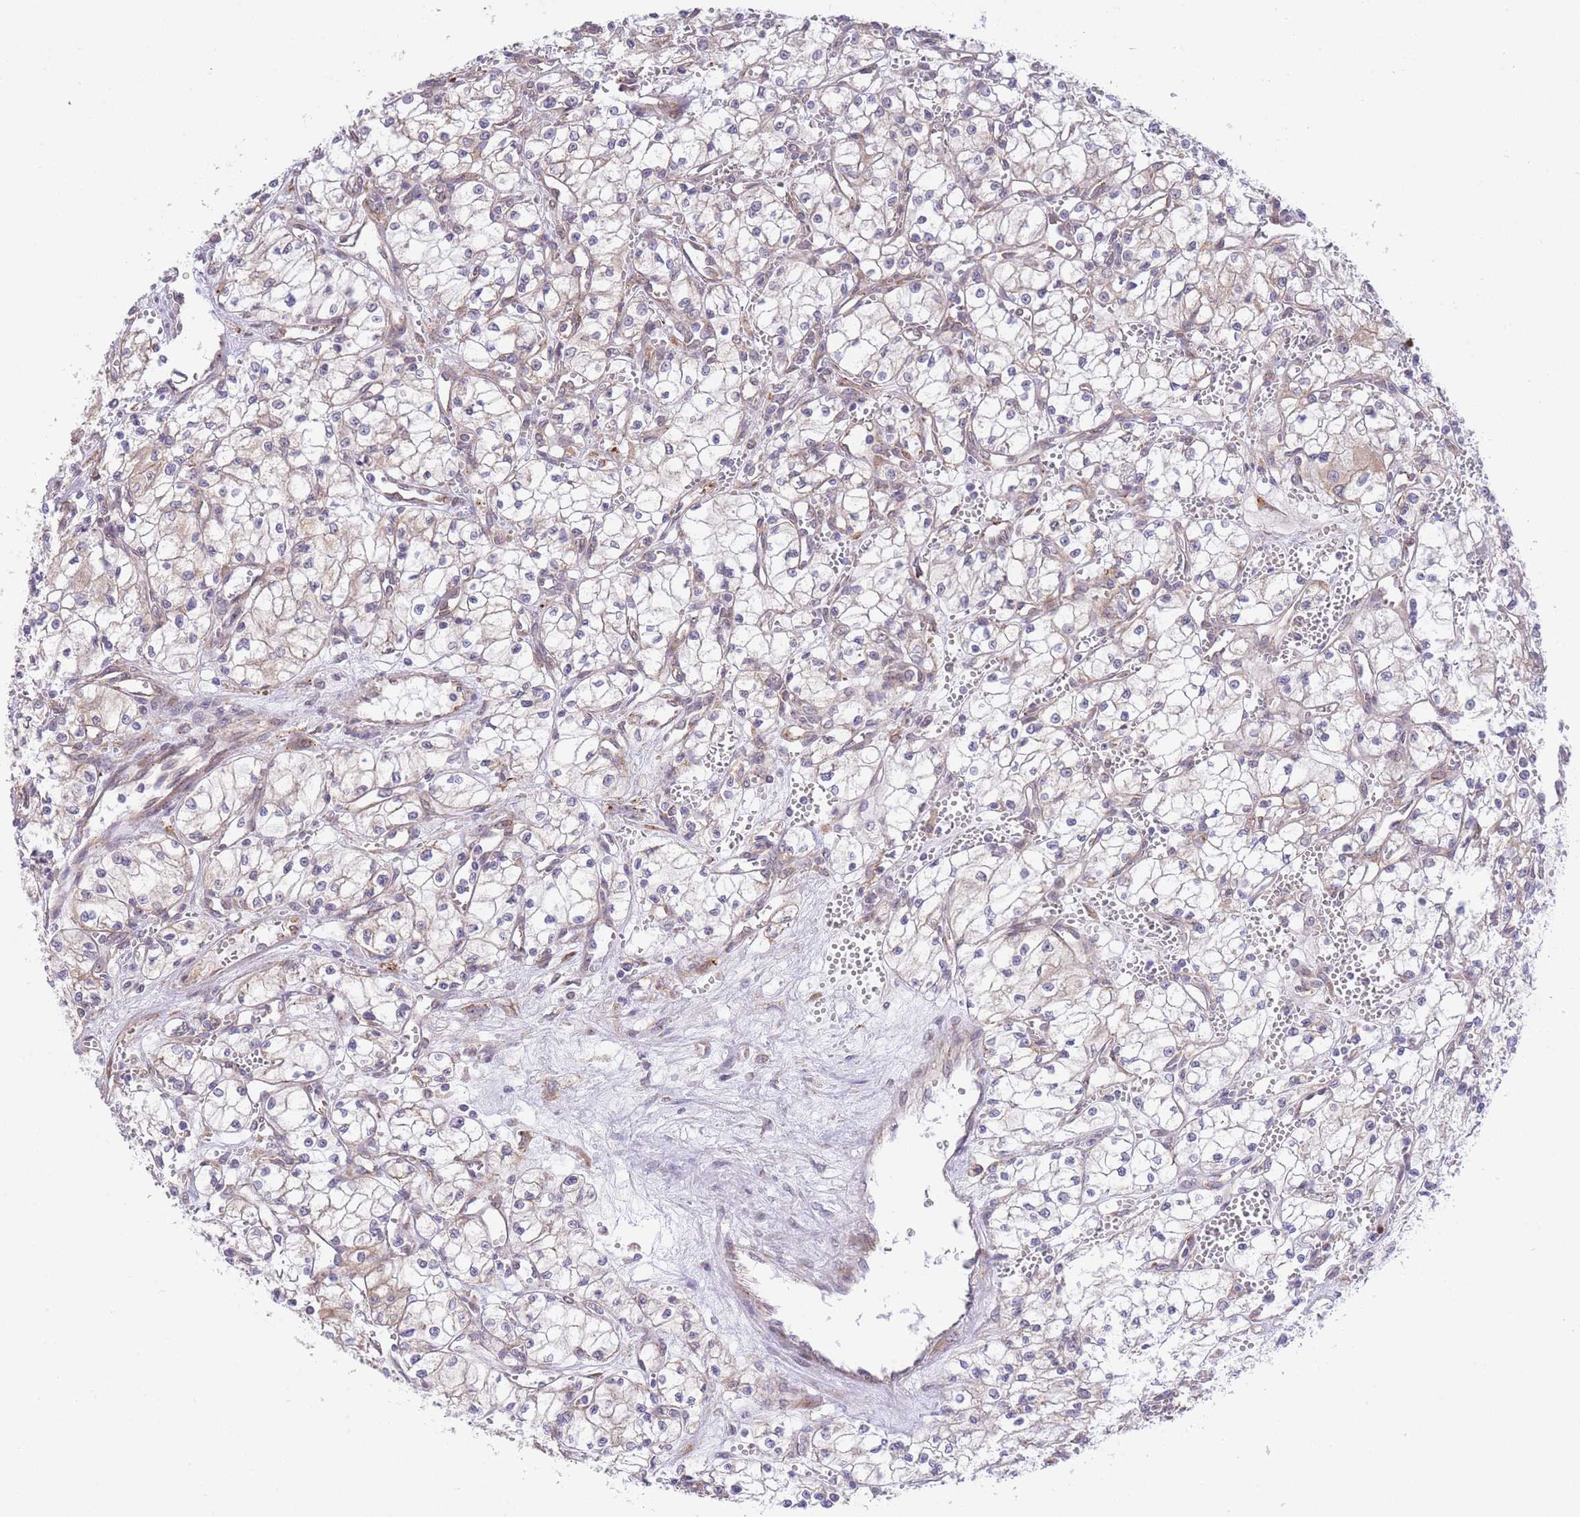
{"staining": {"intensity": "weak", "quantity": "<25%", "location": "cytoplasmic/membranous"}, "tissue": "renal cancer", "cell_type": "Tumor cells", "image_type": "cancer", "snomed": [{"axis": "morphology", "description": "Adenocarcinoma, NOS"}, {"axis": "topography", "description": "Kidney"}], "caption": "DAB (3,3'-diaminobenzidine) immunohistochemical staining of adenocarcinoma (renal) shows no significant positivity in tumor cells. (DAB IHC visualized using brightfield microscopy, high magnification).", "gene": "EXOSC8", "patient": {"sex": "male", "age": 59}}